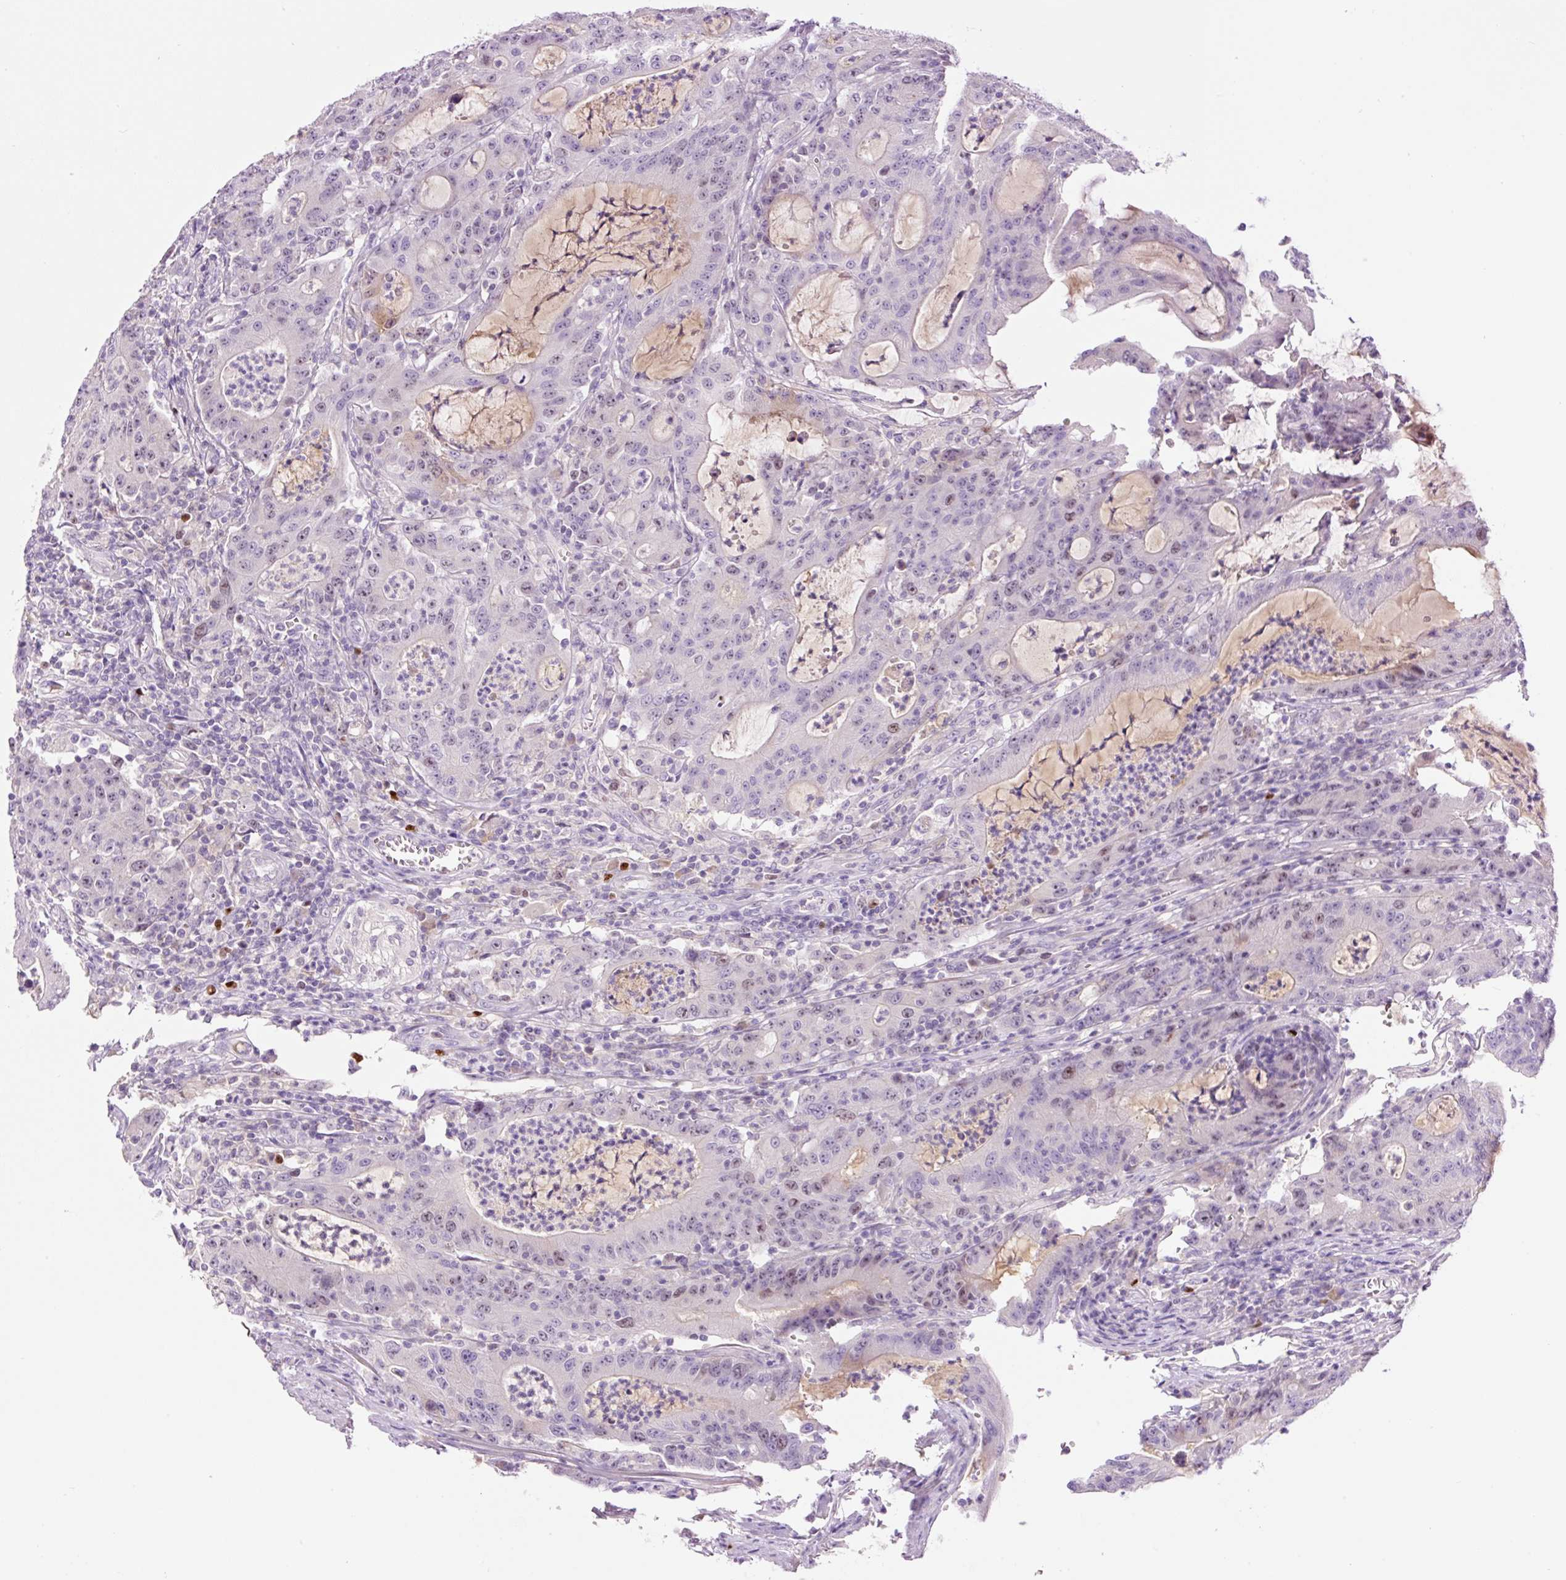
{"staining": {"intensity": "moderate", "quantity": "<25%", "location": "nuclear"}, "tissue": "colorectal cancer", "cell_type": "Tumor cells", "image_type": "cancer", "snomed": [{"axis": "morphology", "description": "Adenocarcinoma, NOS"}, {"axis": "topography", "description": "Colon"}], "caption": "Colorectal cancer (adenocarcinoma) tissue exhibits moderate nuclear positivity in approximately <25% of tumor cells, visualized by immunohistochemistry. (Stains: DAB (3,3'-diaminobenzidine) in brown, nuclei in blue, Microscopy: brightfield microscopy at high magnification).", "gene": "DPPA4", "patient": {"sex": "male", "age": 83}}